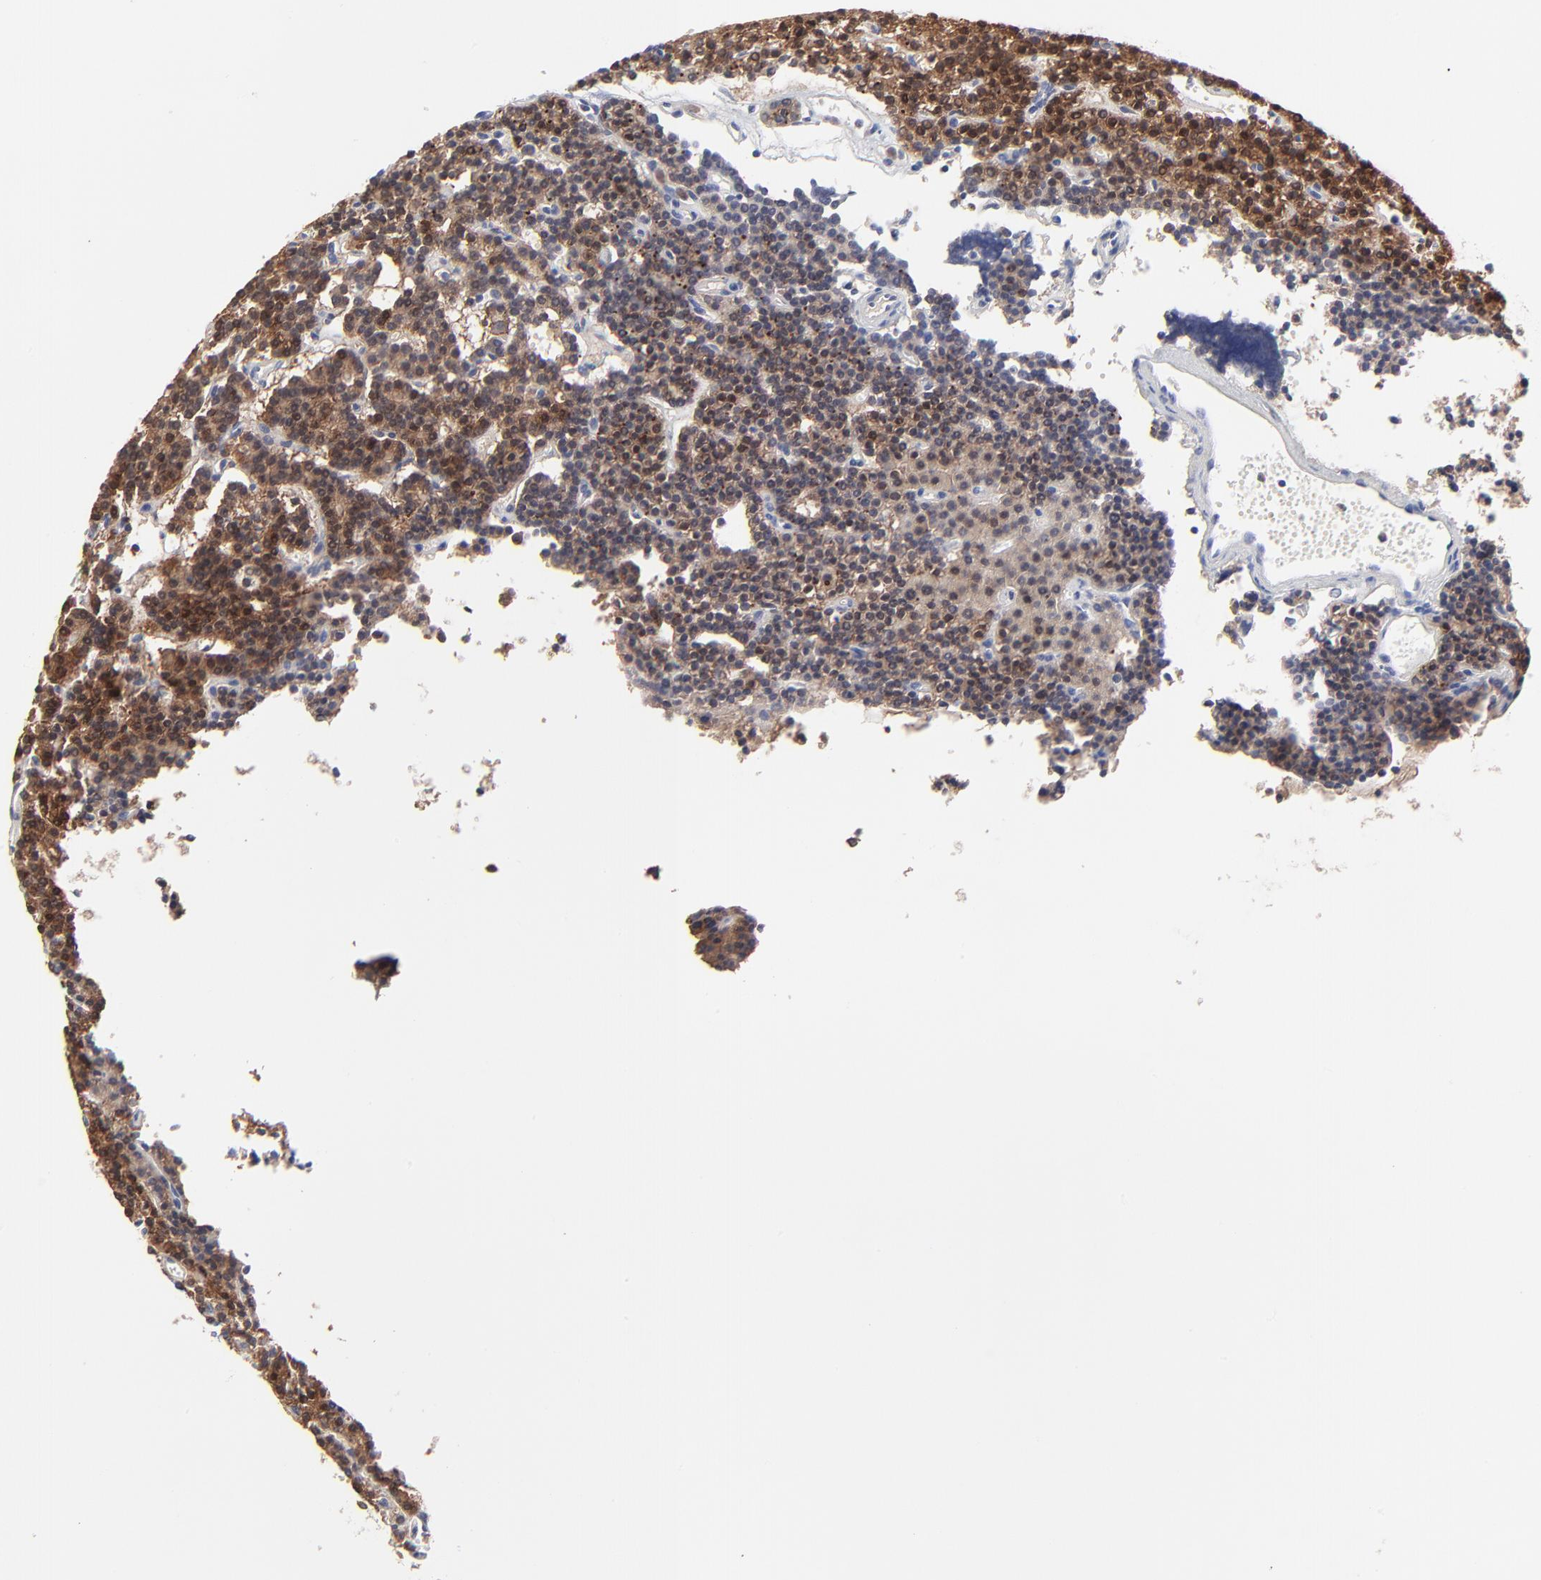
{"staining": {"intensity": "strong", "quantity": ">75%", "location": "cytoplasmic/membranous"}, "tissue": "parathyroid gland", "cell_type": "Glandular cells", "image_type": "normal", "snomed": [{"axis": "morphology", "description": "Normal tissue, NOS"}, {"axis": "topography", "description": "Parathyroid gland"}], "caption": "Immunohistochemistry histopathology image of normal parathyroid gland stained for a protein (brown), which shows high levels of strong cytoplasmic/membranous expression in about >75% of glandular cells.", "gene": "PPFIBP2", "patient": {"sex": "female", "age": 45}}